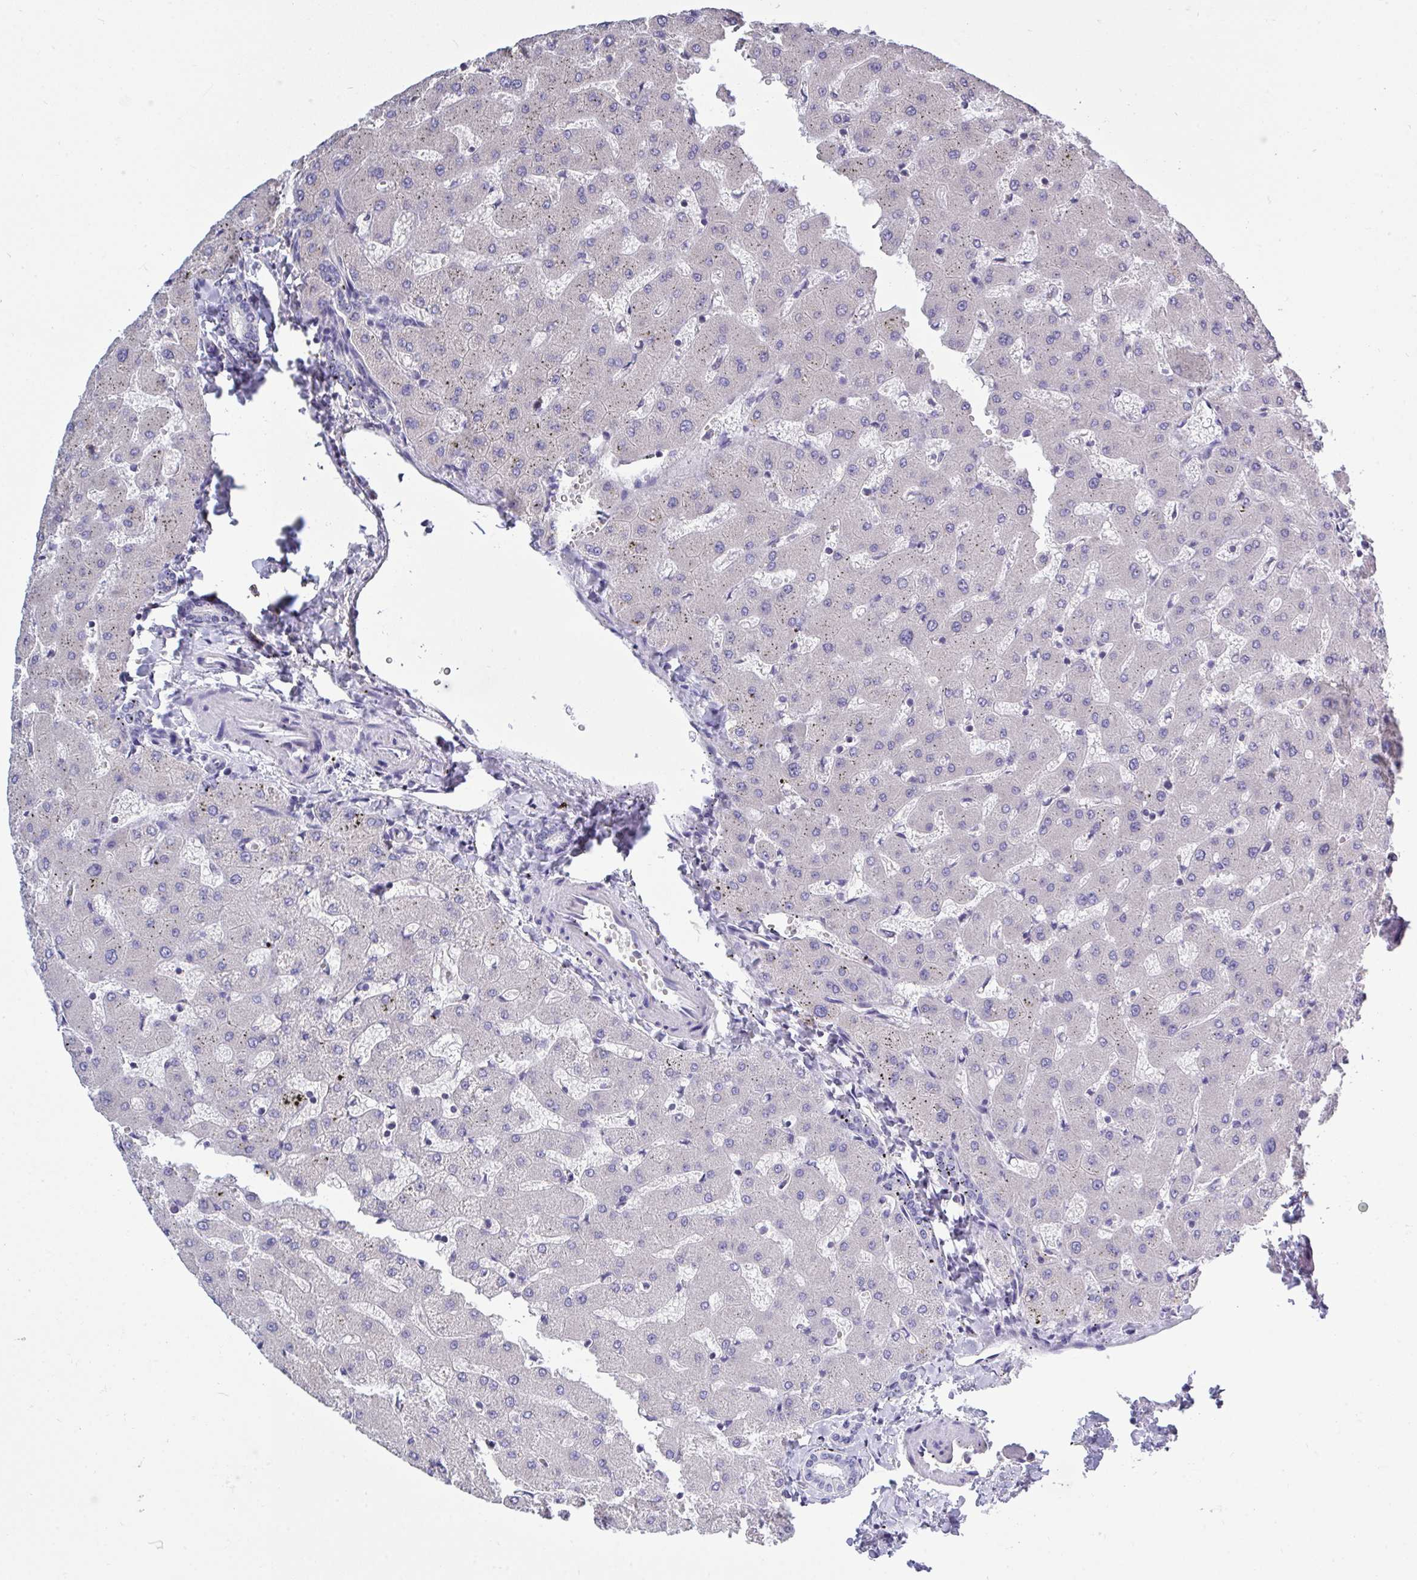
{"staining": {"intensity": "negative", "quantity": "none", "location": "none"}, "tissue": "liver", "cell_type": "Cholangiocytes", "image_type": "normal", "snomed": [{"axis": "morphology", "description": "Normal tissue, NOS"}, {"axis": "topography", "description": "Liver"}], "caption": "This histopathology image is of benign liver stained with immunohistochemistry (IHC) to label a protein in brown with the nuclei are counter-stained blue. There is no staining in cholangiocytes.", "gene": "LRRC58", "patient": {"sex": "female", "age": 63}}